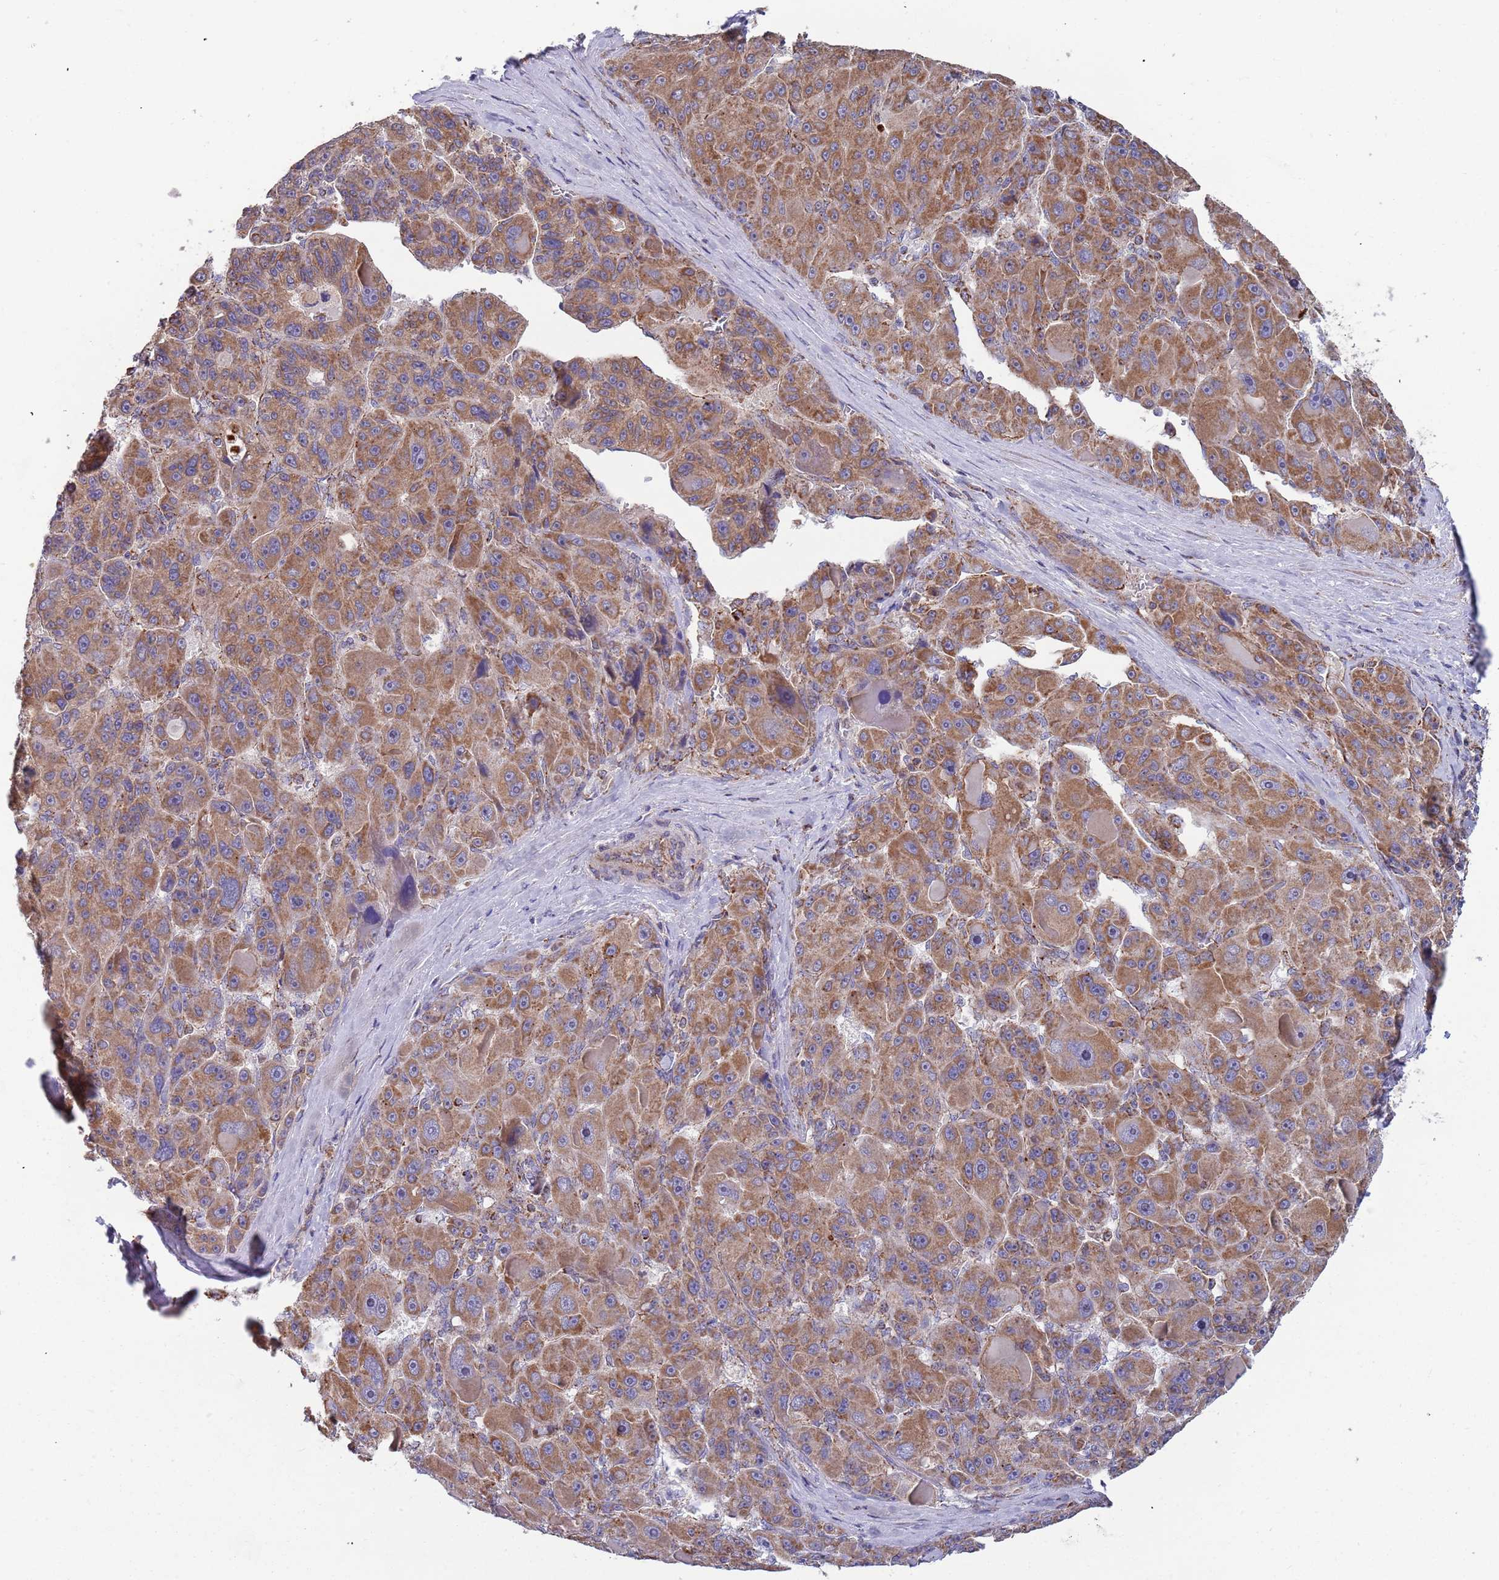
{"staining": {"intensity": "moderate", "quantity": ">75%", "location": "cytoplasmic/membranous"}, "tissue": "liver cancer", "cell_type": "Tumor cells", "image_type": "cancer", "snomed": [{"axis": "morphology", "description": "Carcinoma, Hepatocellular, NOS"}, {"axis": "topography", "description": "Liver"}], "caption": "A brown stain highlights moderate cytoplasmic/membranous expression of a protein in human liver cancer tumor cells. Nuclei are stained in blue.", "gene": "VPS16", "patient": {"sex": "male", "age": 76}}